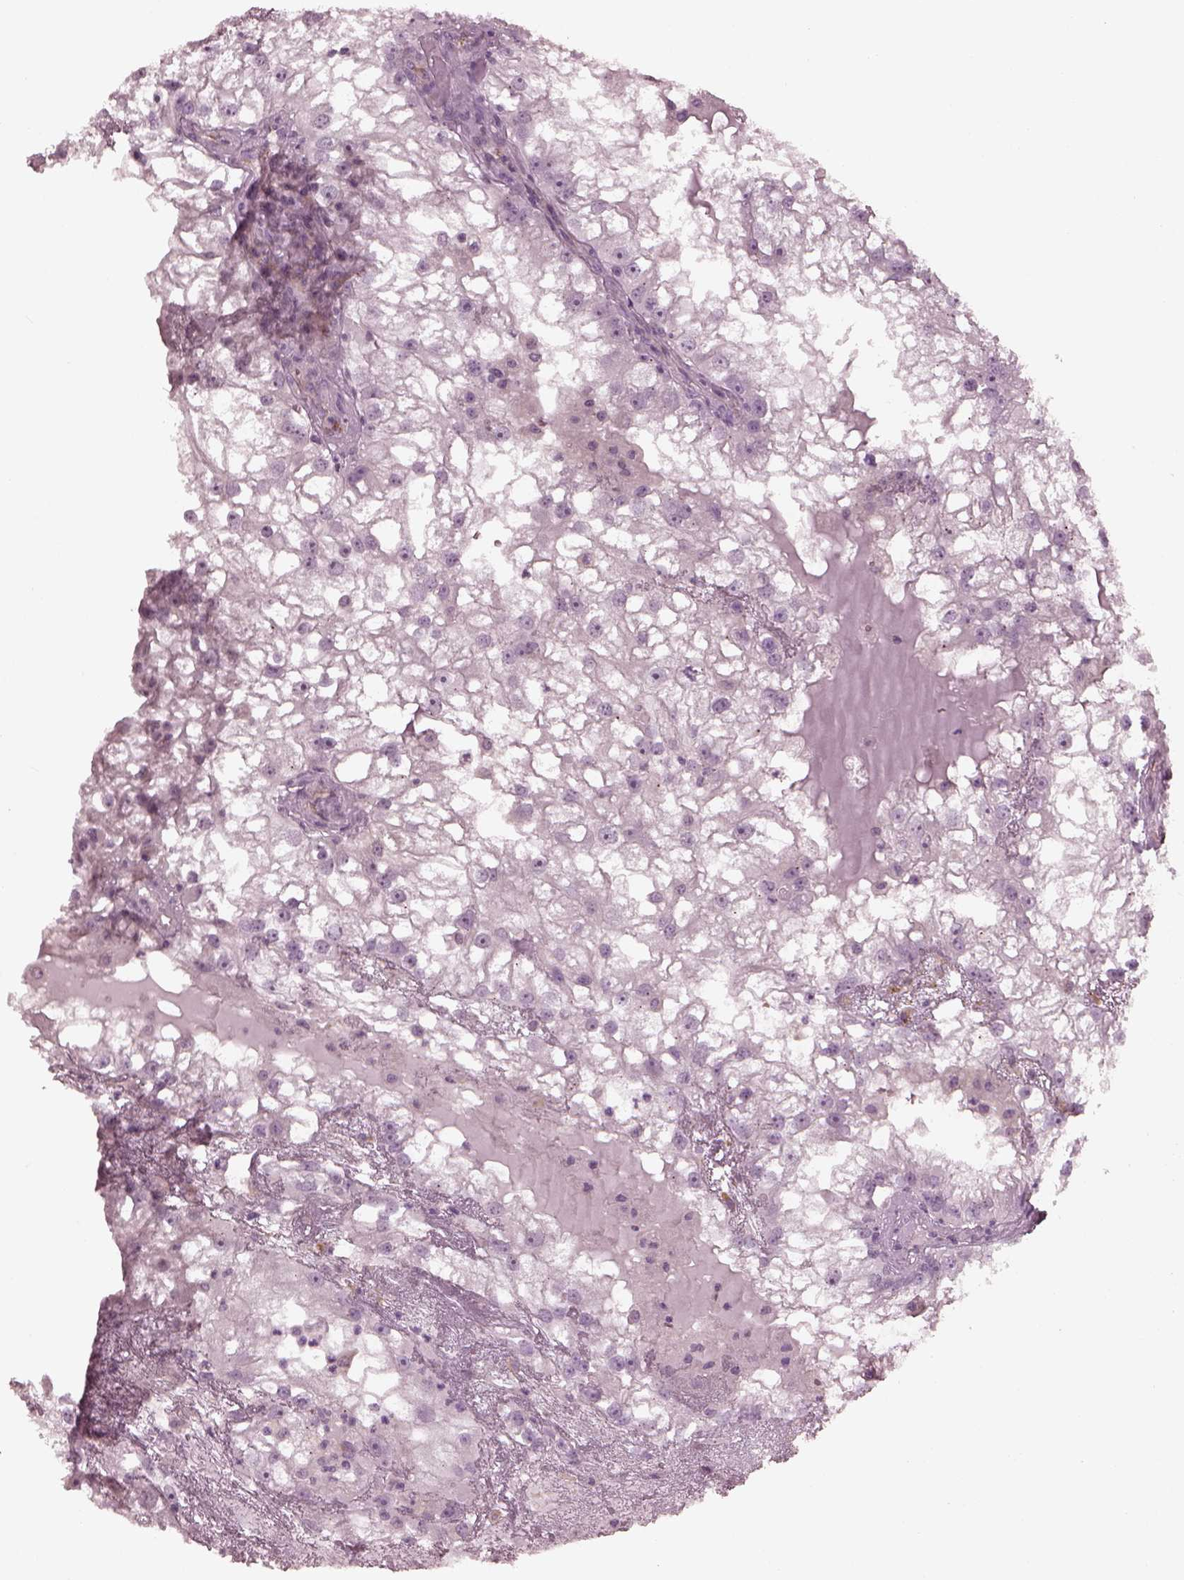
{"staining": {"intensity": "negative", "quantity": "none", "location": "none"}, "tissue": "renal cancer", "cell_type": "Tumor cells", "image_type": "cancer", "snomed": [{"axis": "morphology", "description": "Adenocarcinoma, NOS"}, {"axis": "topography", "description": "Kidney"}], "caption": "Immunohistochemistry (IHC) photomicrograph of neoplastic tissue: human renal adenocarcinoma stained with DAB shows no significant protein positivity in tumor cells.", "gene": "EIF4E1B", "patient": {"sex": "male", "age": 59}}